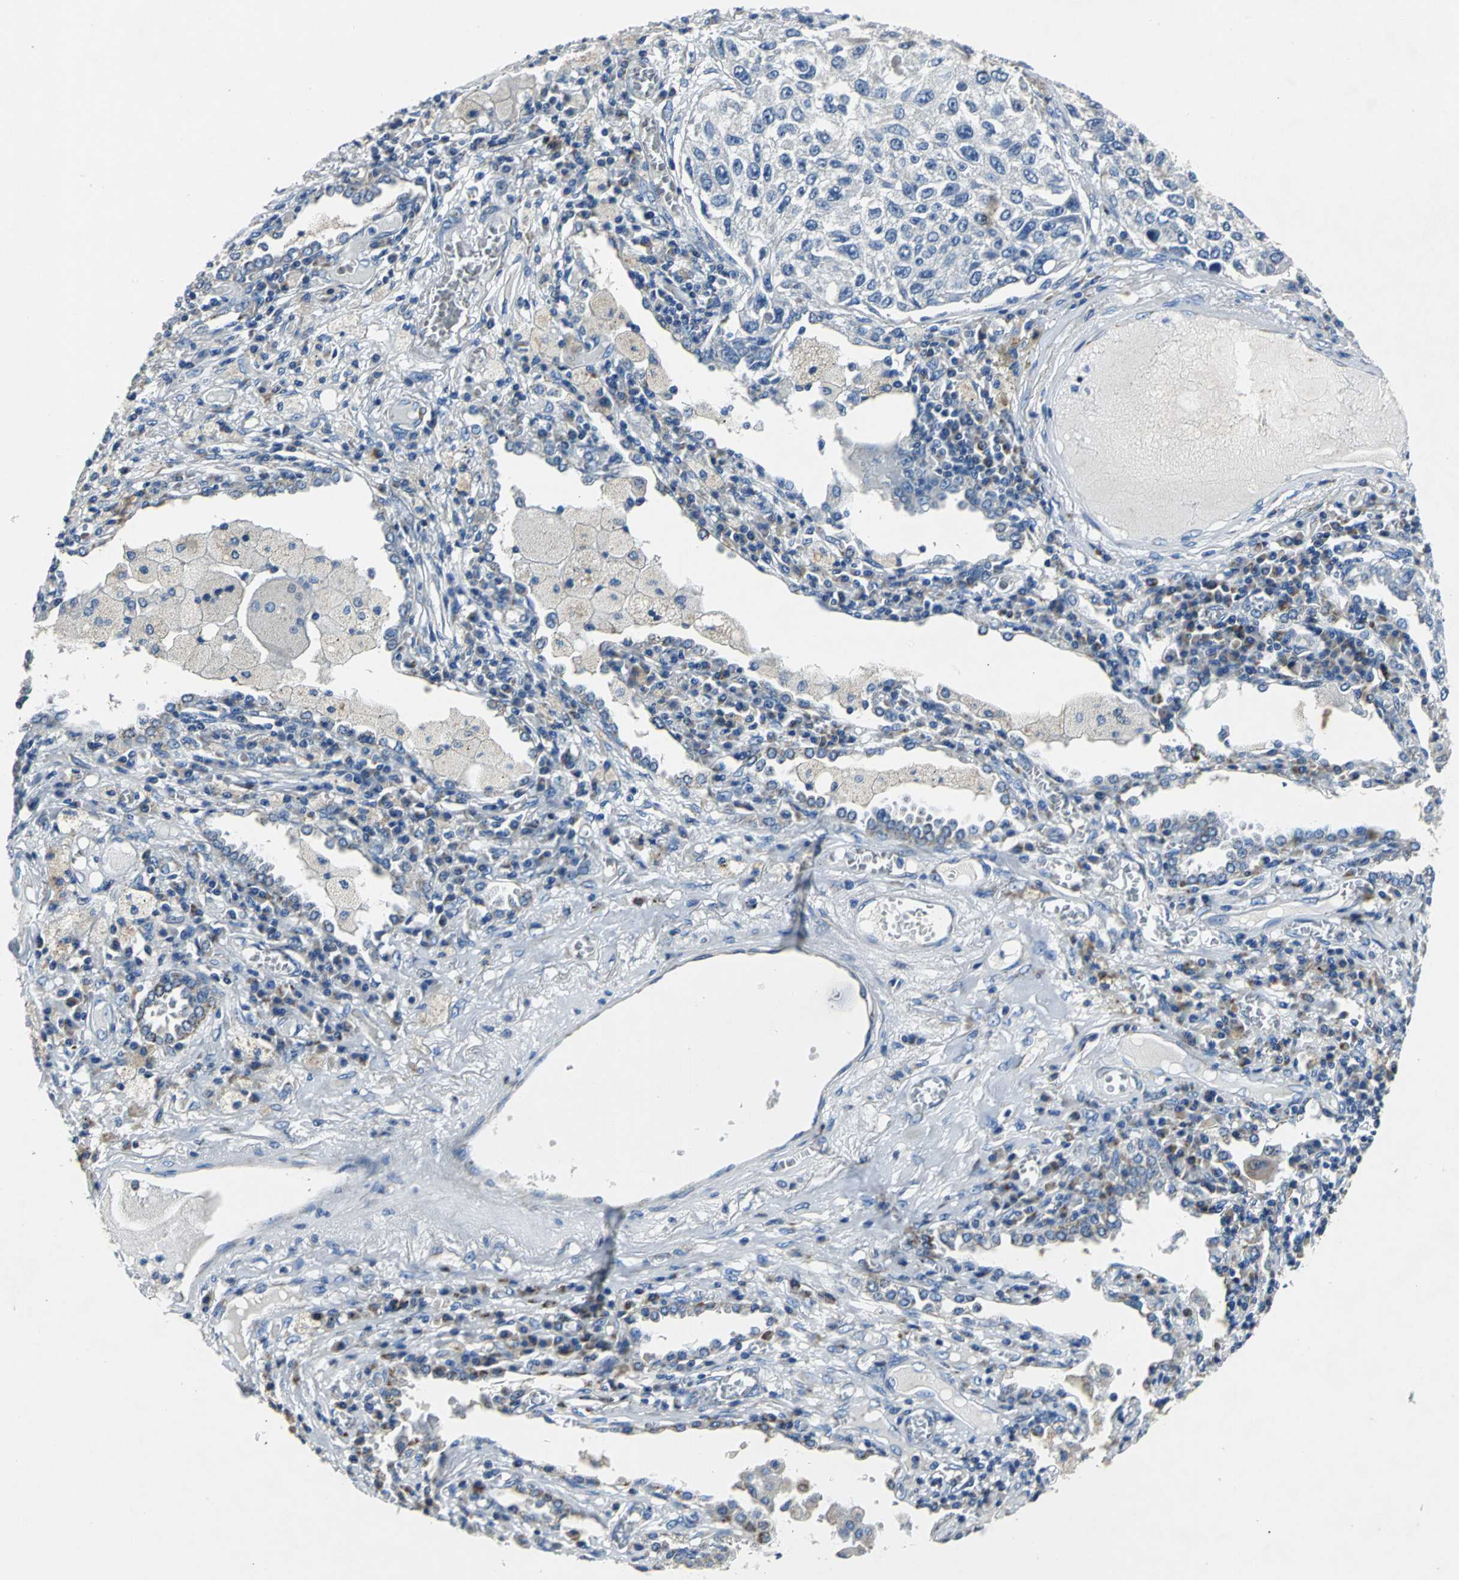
{"staining": {"intensity": "weak", "quantity": "25%-75%", "location": "cytoplasmic/membranous"}, "tissue": "lung cancer", "cell_type": "Tumor cells", "image_type": "cancer", "snomed": [{"axis": "morphology", "description": "Squamous cell carcinoma, NOS"}, {"axis": "topography", "description": "Lung"}], "caption": "The micrograph shows a brown stain indicating the presence of a protein in the cytoplasmic/membranous of tumor cells in lung cancer. The staining is performed using DAB brown chromogen to label protein expression. The nuclei are counter-stained blue using hematoxylin.", "gene": "IFI6", "patient": {"sex": "male", "age": 71}}